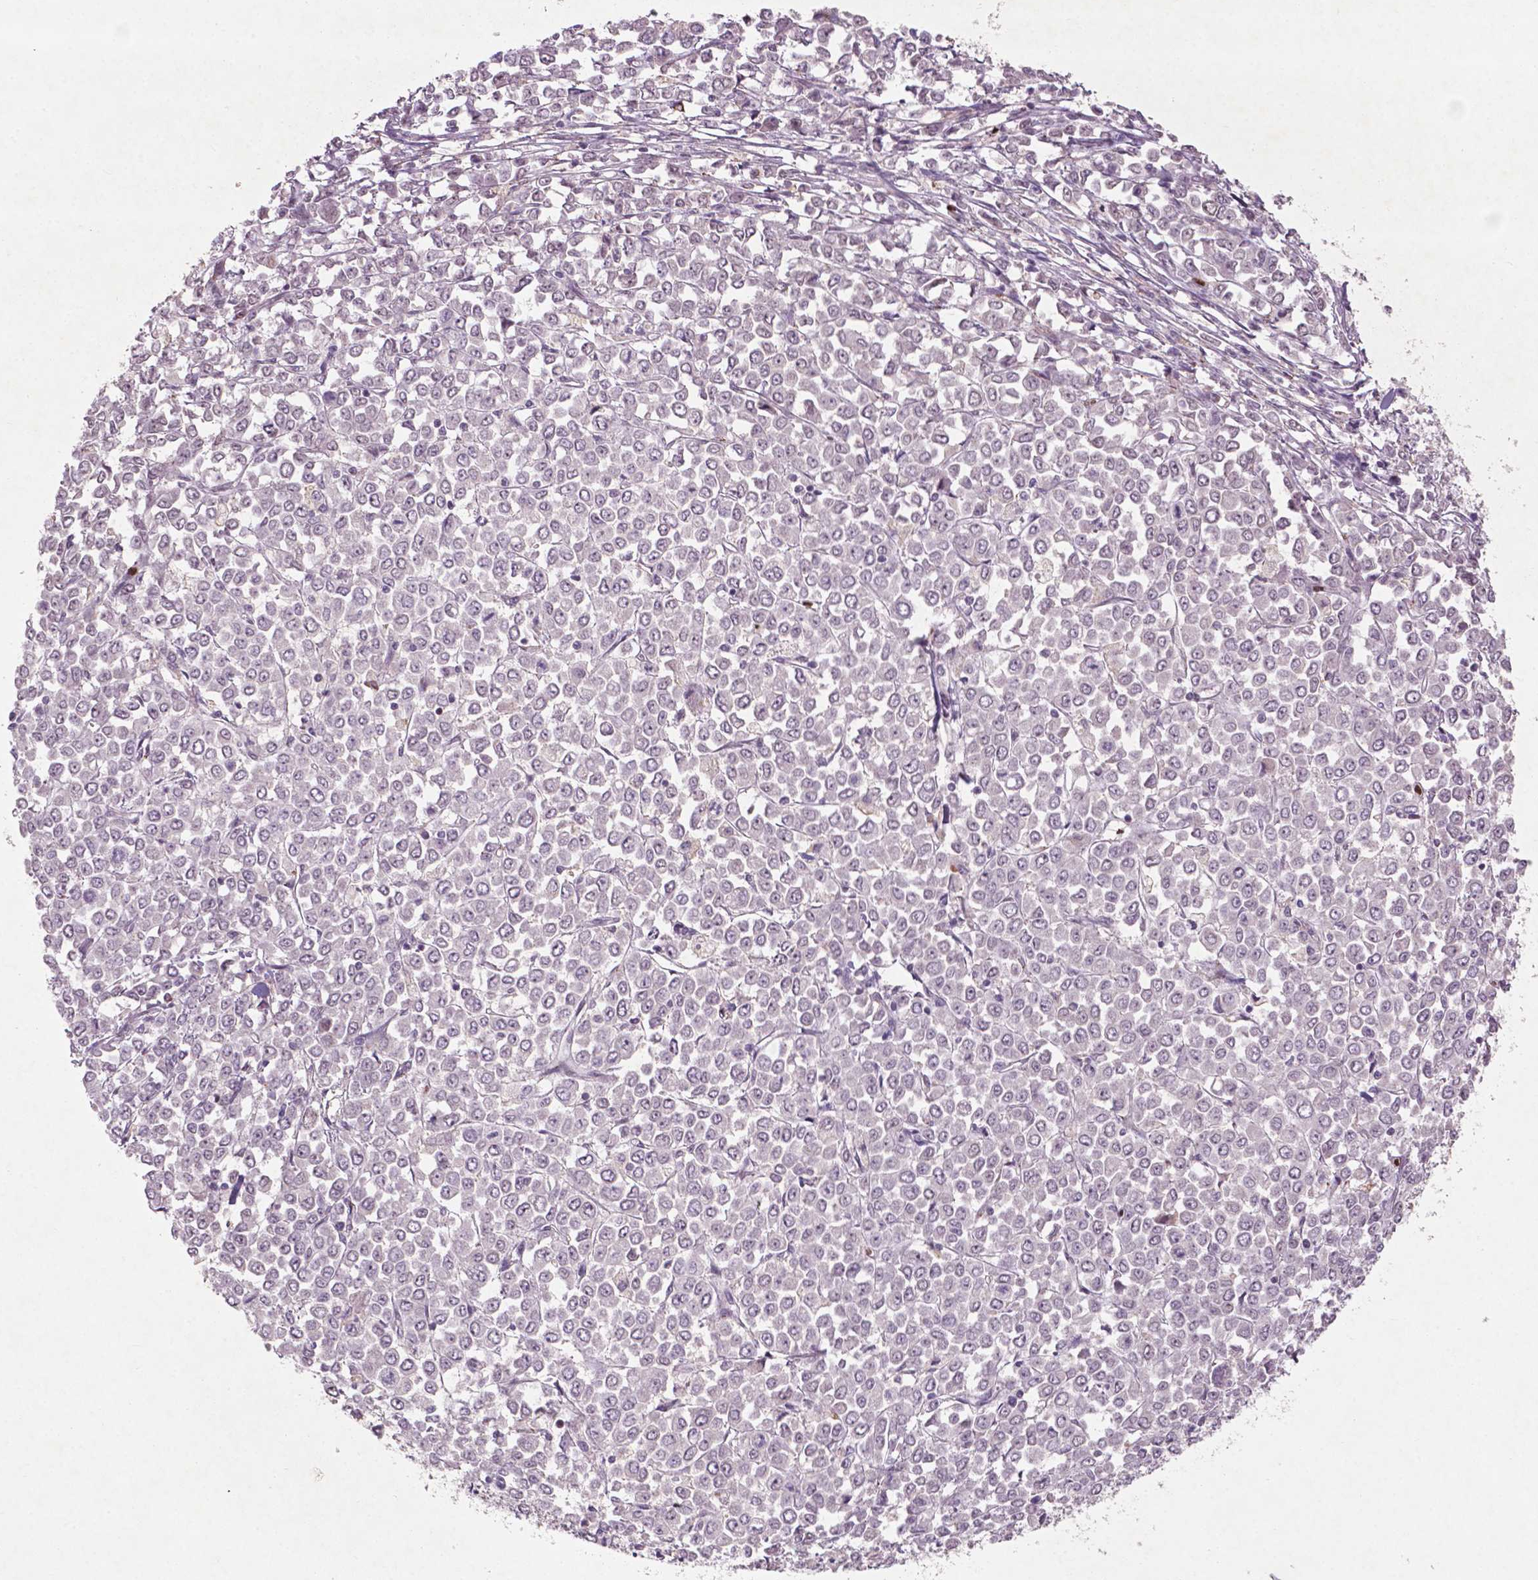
{"staining": {"intensity": "weak", "quantity": "25%-75%", "location": "nuclear"}, "tissue": "stomach cancer", "cell_type": "Tumor cells", "image_type": "cancer", "snomed": [{"axis": "morphology", "description": "Adenocarcinoma, NOS"}, {"axis": "topography", "description": "Stomach, upper"}], "caption": "DAB immunohistochemical staining of adenocarcinoma (stomach) shows weak nuclear protein staining in approximately 25%-75% of tumor cells. (DAB (3,3'-diaminobenzidine) IHC, brown staining for protein, blue staining for nuclei).", "gene": "NFAT5", "patient": {"sex": "male", "age": 70}}